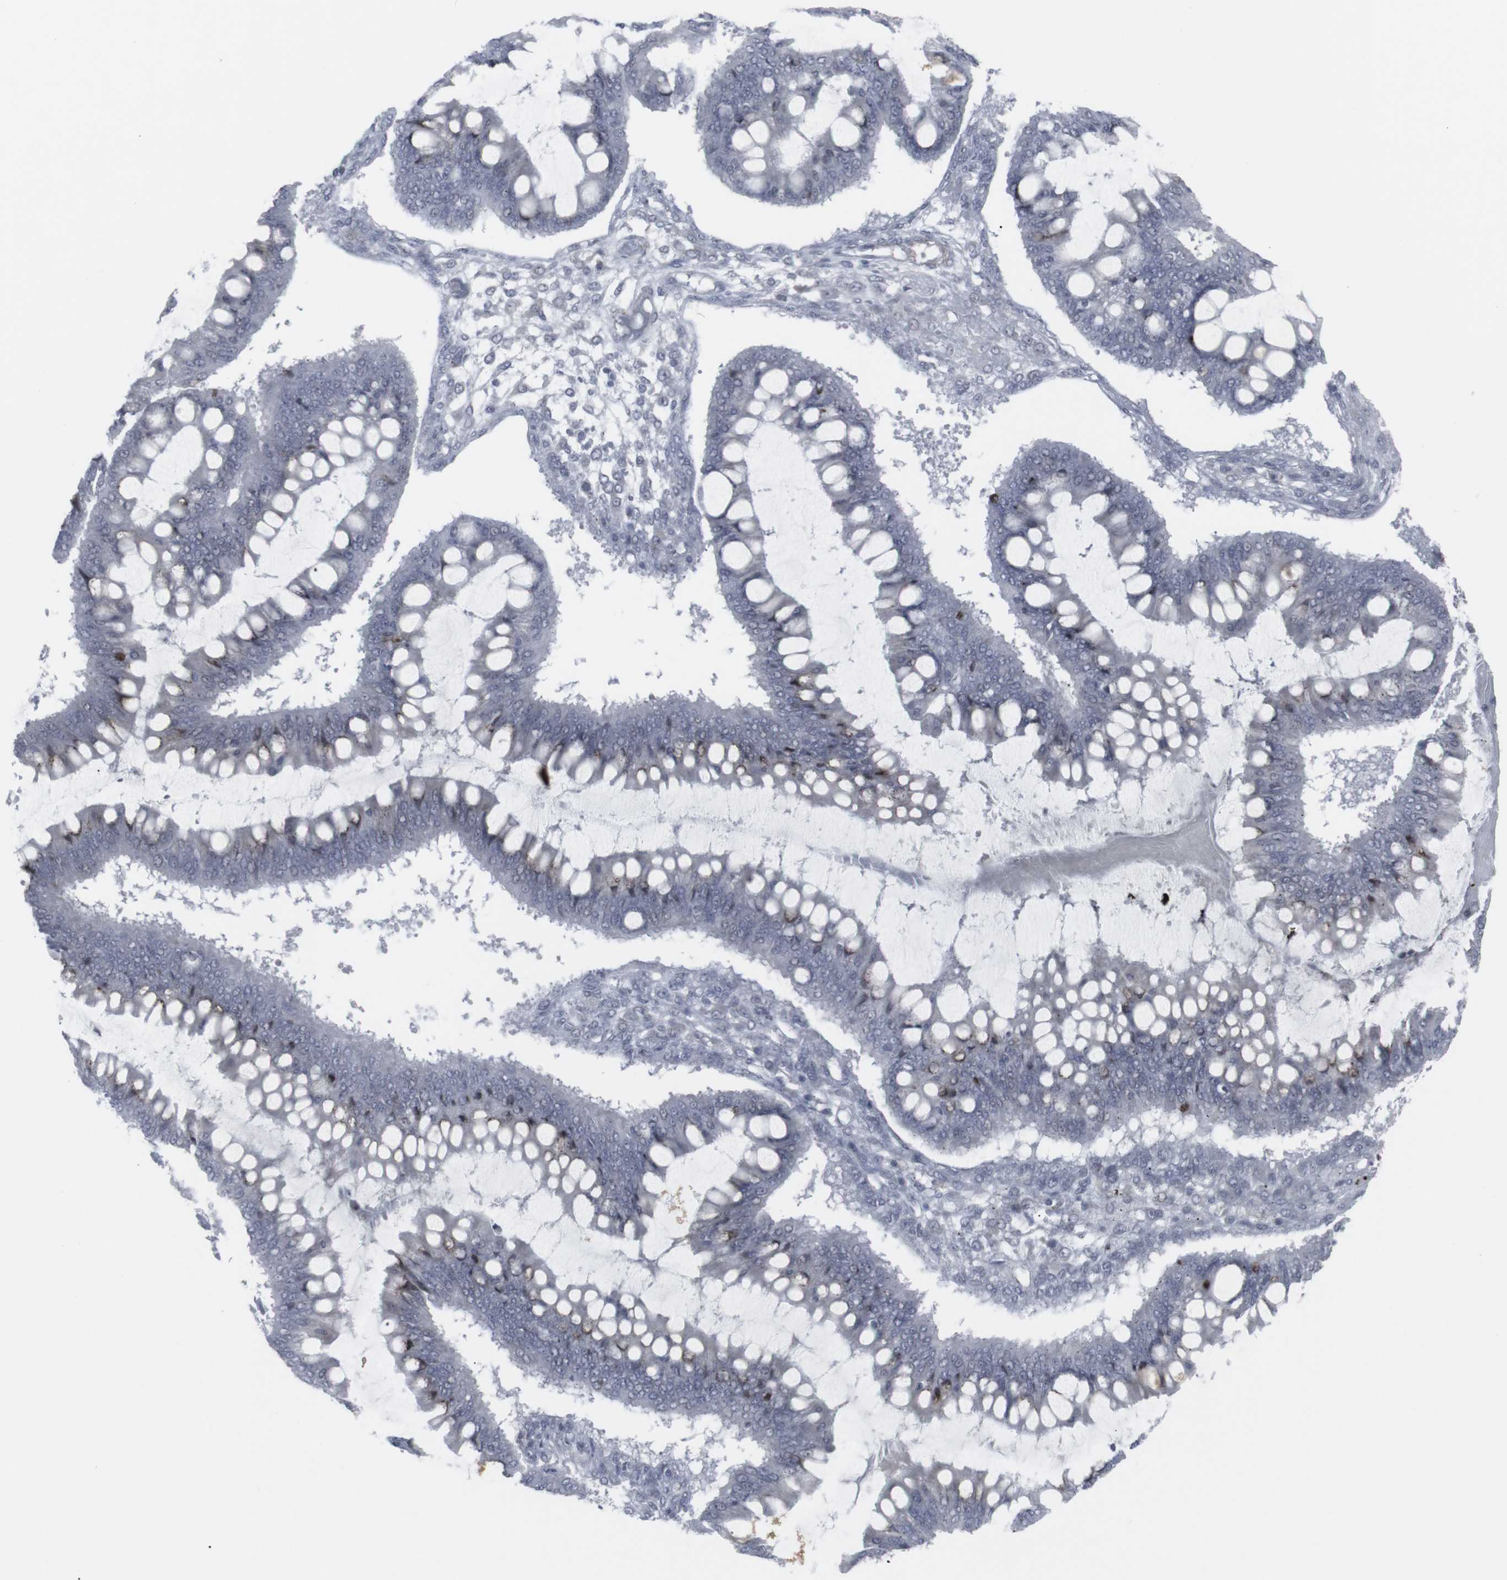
{"staining": {"intensity": "negative", "quantity": "none", "location": "none"}, "tissue": "ovarian cancer", "cell_type": "Tumor cells", "image_type": "cancer", "snomed": [{"axis": "morphology", "description": "Cystadenocarcinoma, mucinous, NOS"}, {"axis": "topography", "description": "Ovary"}], "caption": "Protein analysis of ovarian mucinous cystadenocarcinoma reveals no significant positivity in tumor cells.", "gene": "APOBEC2", "patient": {"sex": "female", "age": 73}}